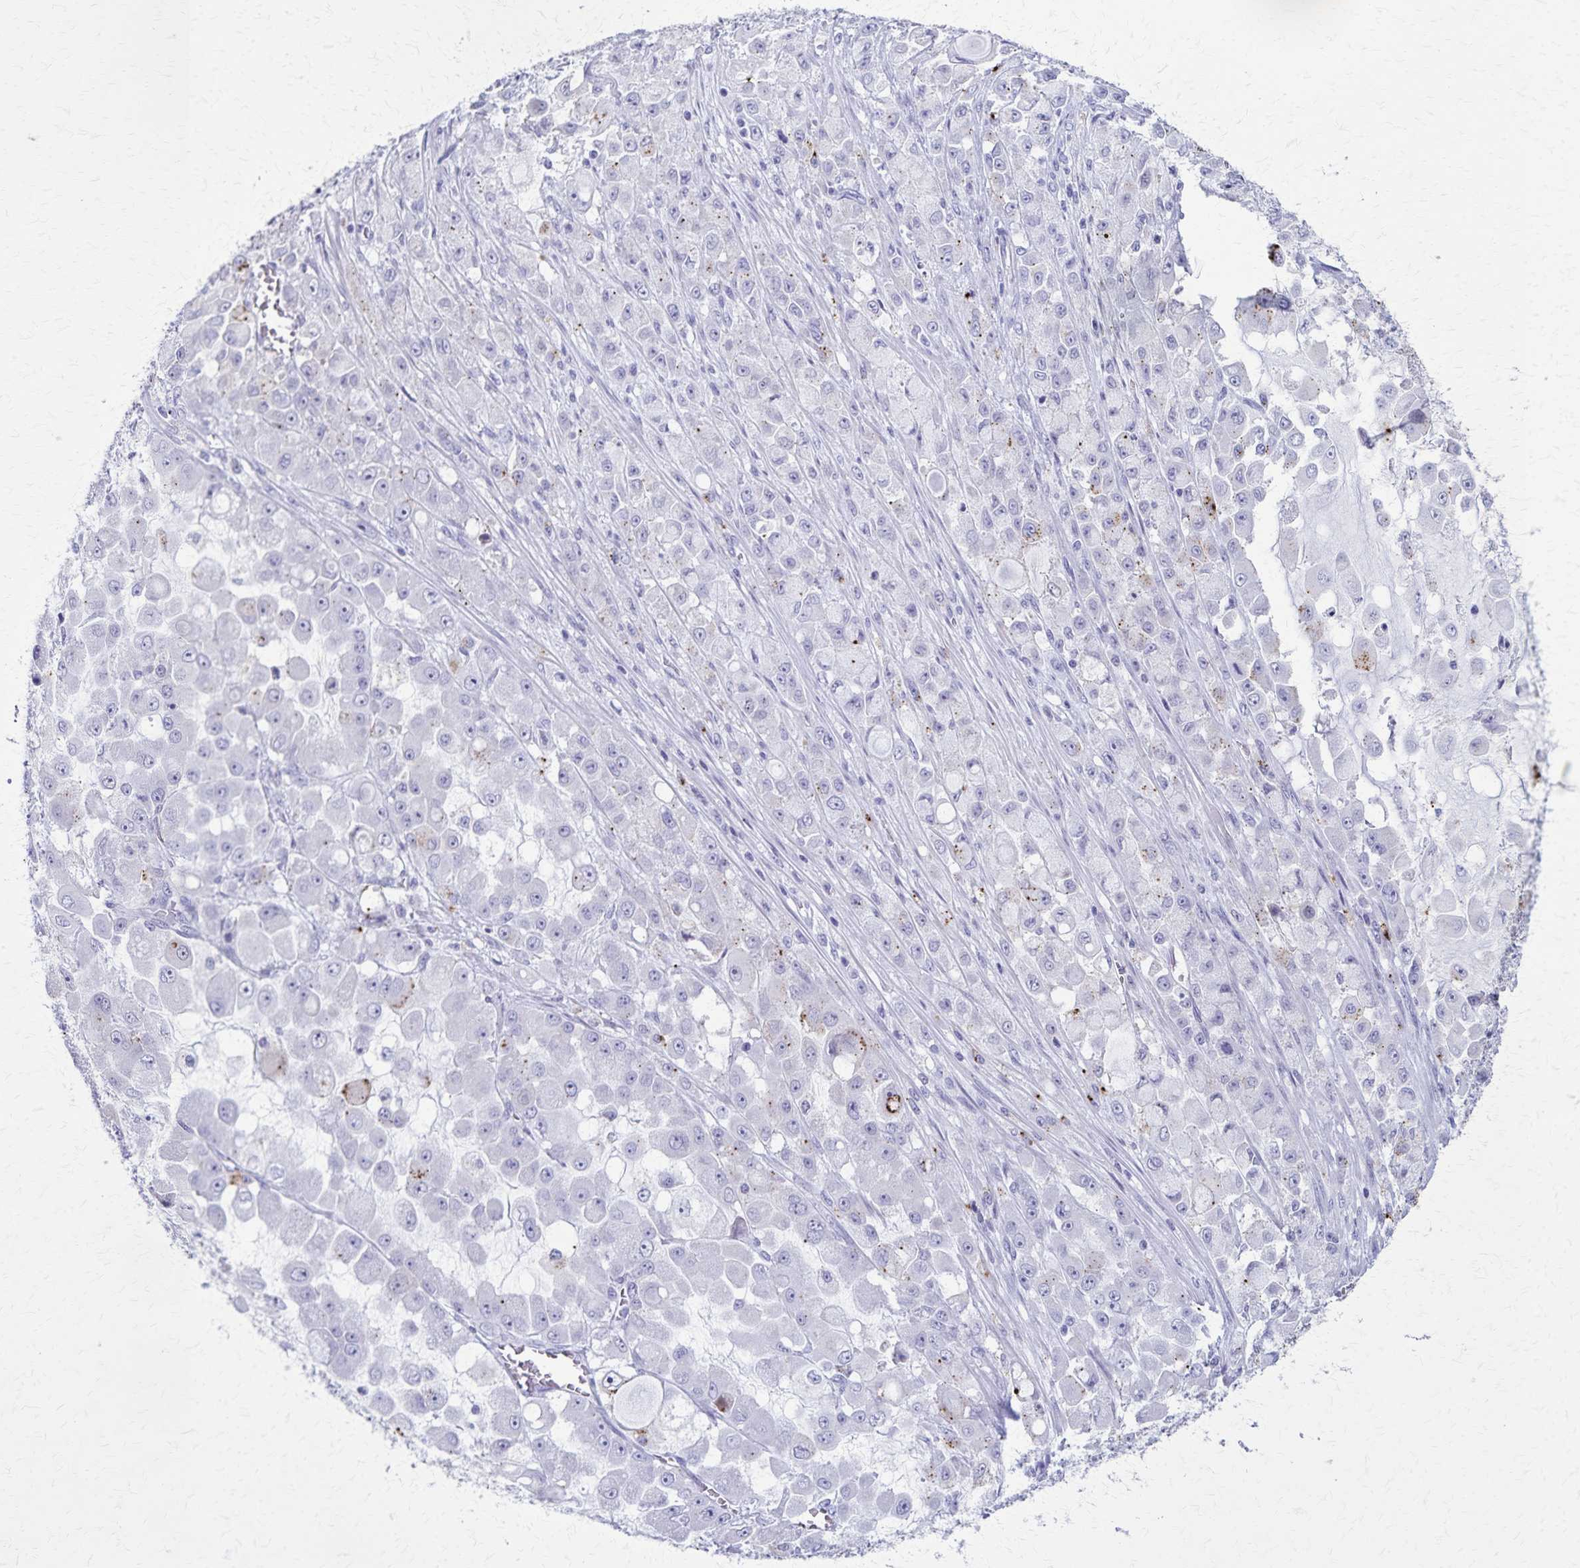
{"staining": {"intensity": "moderate", "quantity": "<25%", "location": "cytoplasmic/membranous"}, "tissue": "stomach cancer", "cell_type": "Tumor cells", "image_type": "cancer", "snomed": [{"axis": "morphology", "description": "Adenocarcinoma, NOS"}, {"axis": "topography", "description": "Stomach"}], "caption": "Stomach adenocarcinoma was stained to show a protein in brown. There is low levels of moderate cytoplasmic/membranous positivity in approximately <25% of tumor cells.", "gene": "TMEM60", "patient": {"sex": "female", "age": 76}}